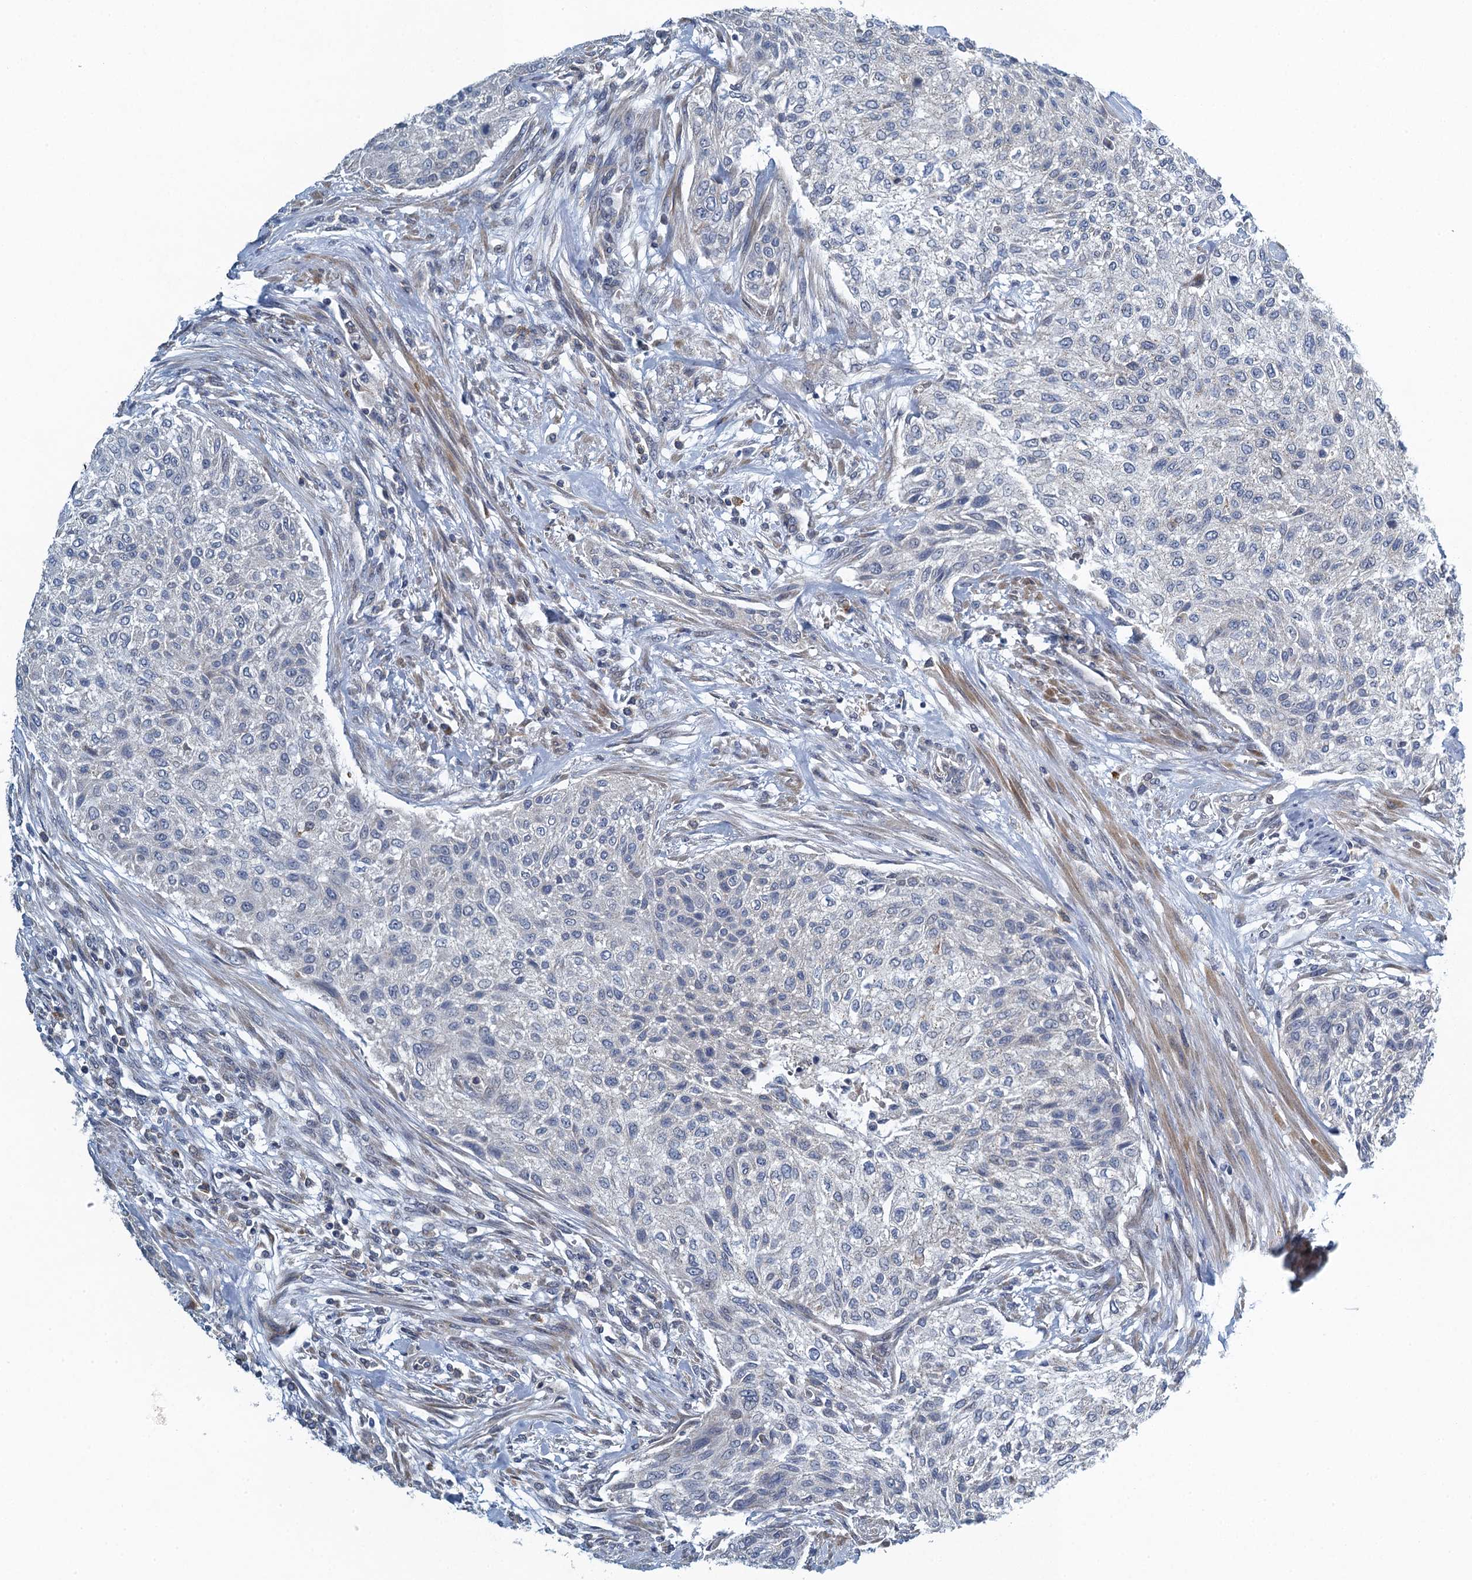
{"staining": {"intensity": "negative", "quantity": "none", "location": "none"}, "tissue": "urothelial cancer", "cell_type": "Tumor cells", "image_type": "cancer", "snomed": [{"axis": "morphology", "description": "Normal tissue, NOS"}, {"axis": "morphology", "description": "Urothelial carcinoma, NOS"}, {"axis": "topography", "description": "Urinary bladder"}, {"axis": "topography", "description": "Peripheral nerve tissue"}], "caption": "Tumor cells show no significant protein staining in urothelial cancer.", "gene": "ALG2", "patient": {"sex": "male", "age": 35}}